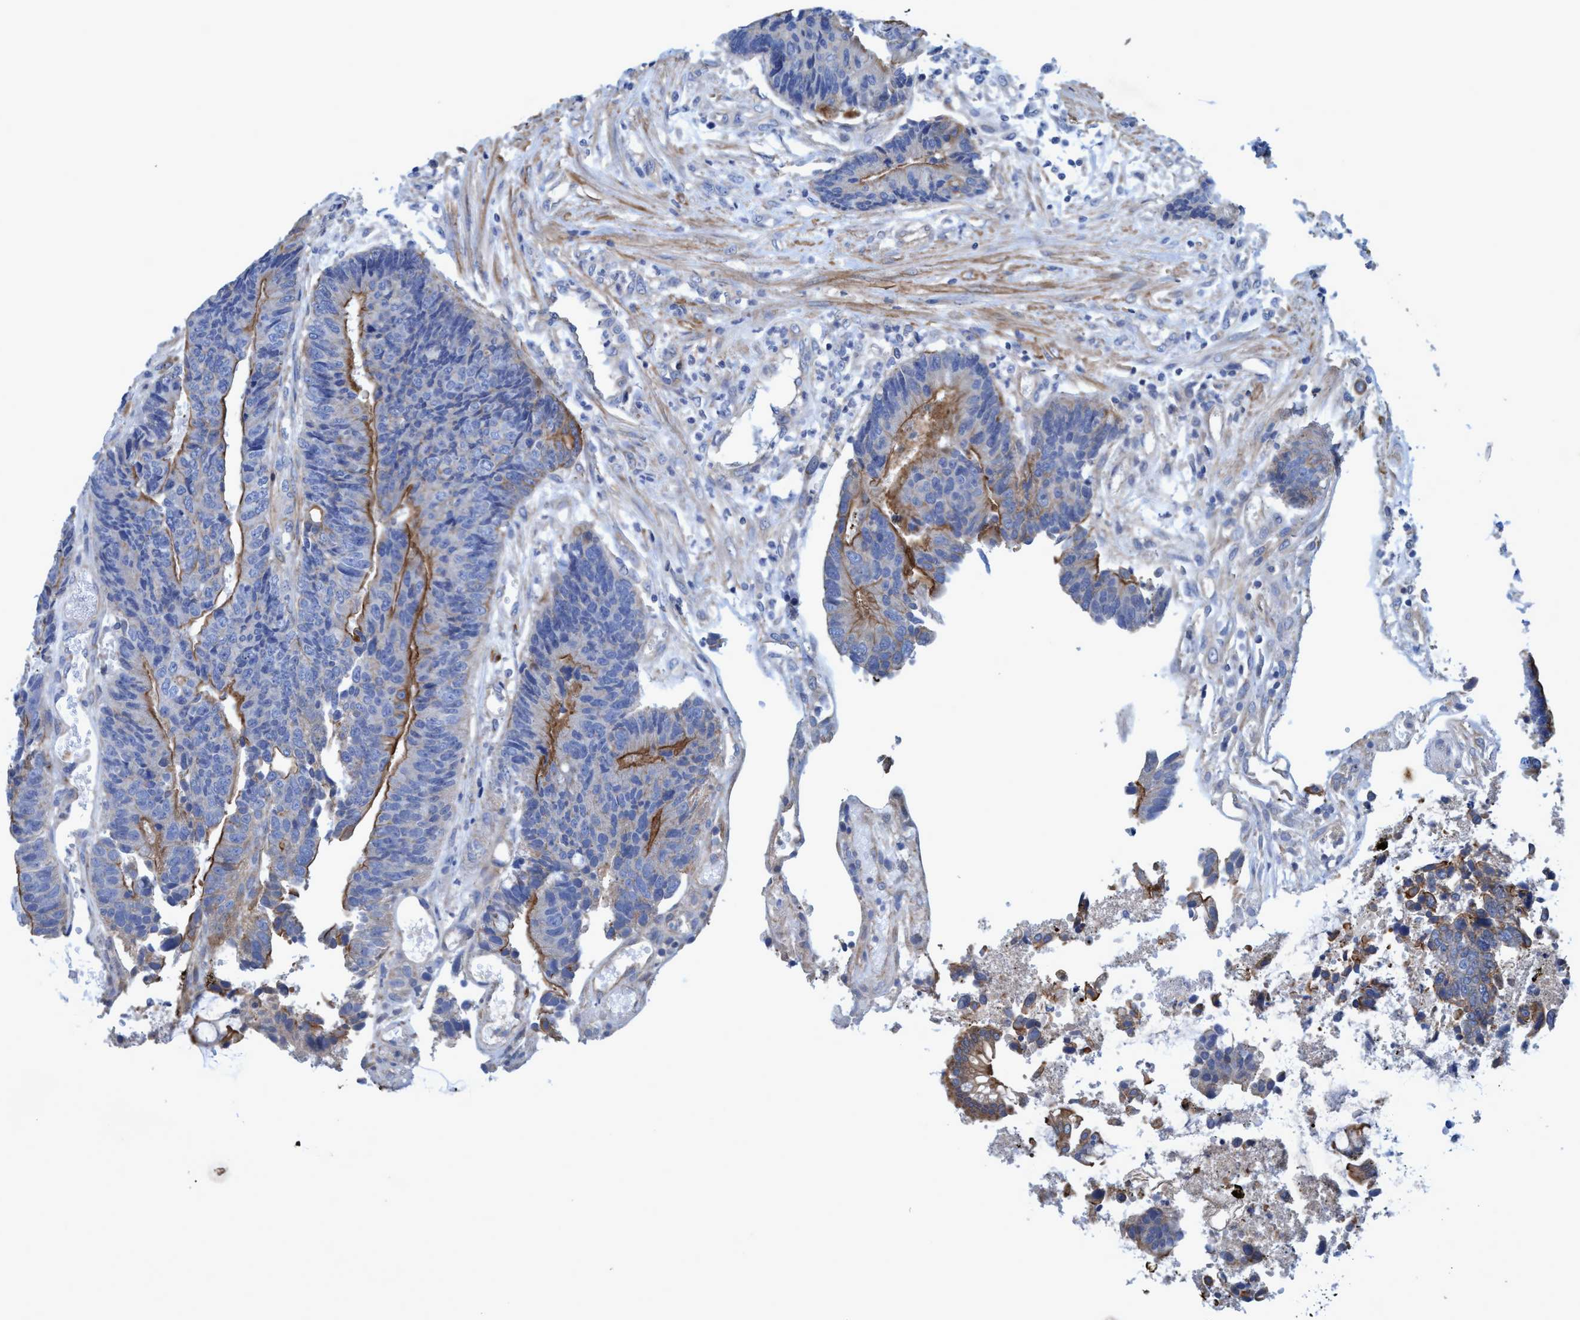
{"staining": {"intensity": "moderate", "quantity": ">75%", "location": "cytoplasmic/membranous"}, "tissue": "colorectal cancer", "cell_type": "Tumor cells", "image_type": "cancer", "snomed": [{"axis": "morphology", "description": "Adenocarcinoma, NOS"}, {"axis": "topography", "description": "Rectum"}], "caption": "Tumor cells show moderate cytoplasmic/membranous positivity in approximately >75% of cells in adenocarcinoma (colorectal).", "gene": "GULP1", "patient": {"sex": "male", "age": 84}}